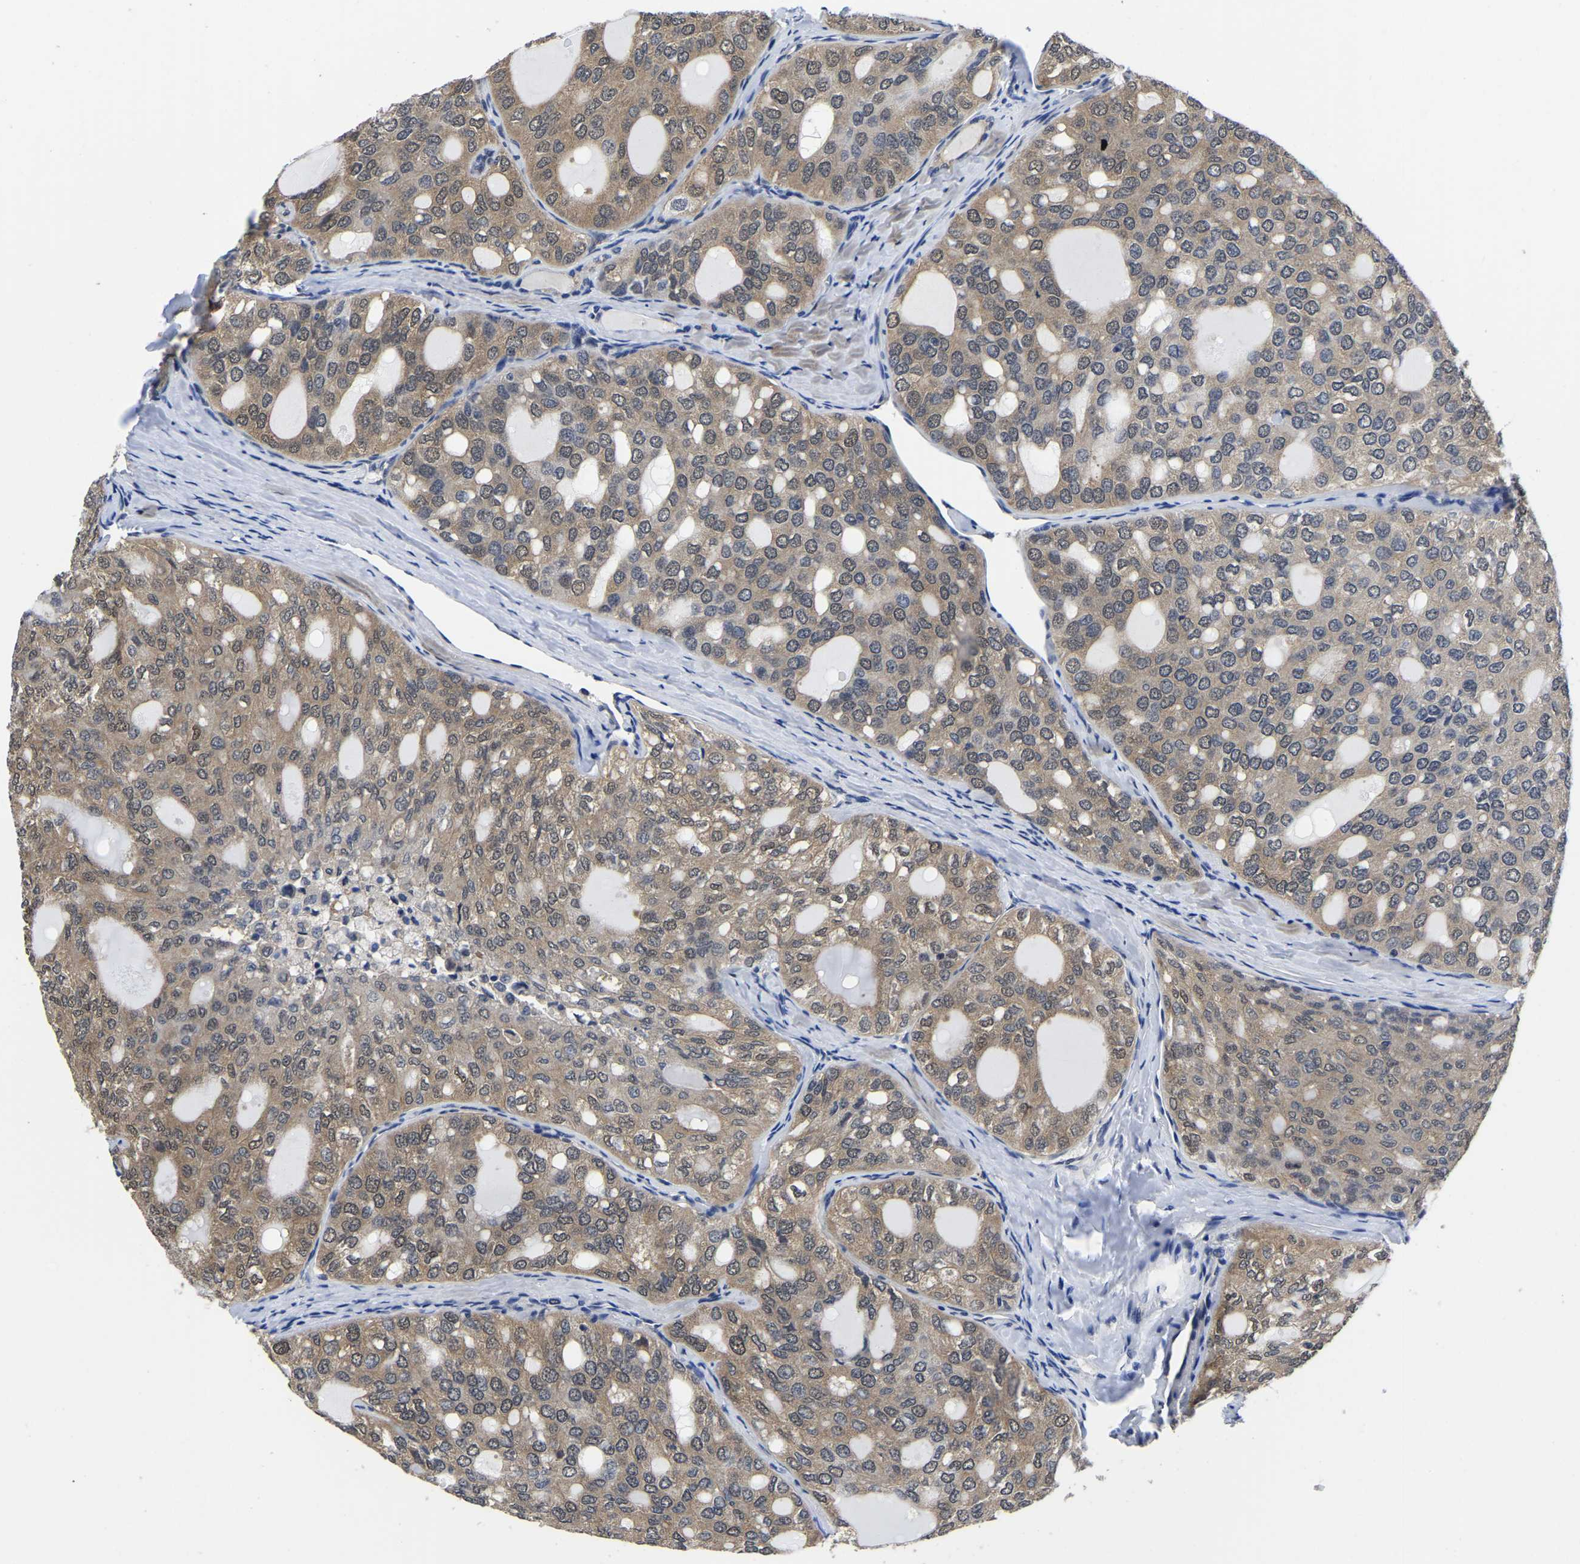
{"staining": {"intensity": "weak", "quantity": ">75%", "location": "cytoplasmic/membranous,nuclear"}, "tissue": "thyroid cancer", "cell_type": "Tumor cells", "image_type": "cancer", "snomed": [{"axis": "morphology", "description": "Follicular adenoma carcinoma, NOS"}, {"axis": "topography", "description": "Thyroid gland"}], "caption": "Protein expression analysis of thyroid cancer (follicular adenoma carcinoma) displays weak cytoplasmic/membranous and nuclear staining in approximately >75% of tumor cells.", "gene": "MCOLN2", "patient": {"sex": "male", "age": 75}}